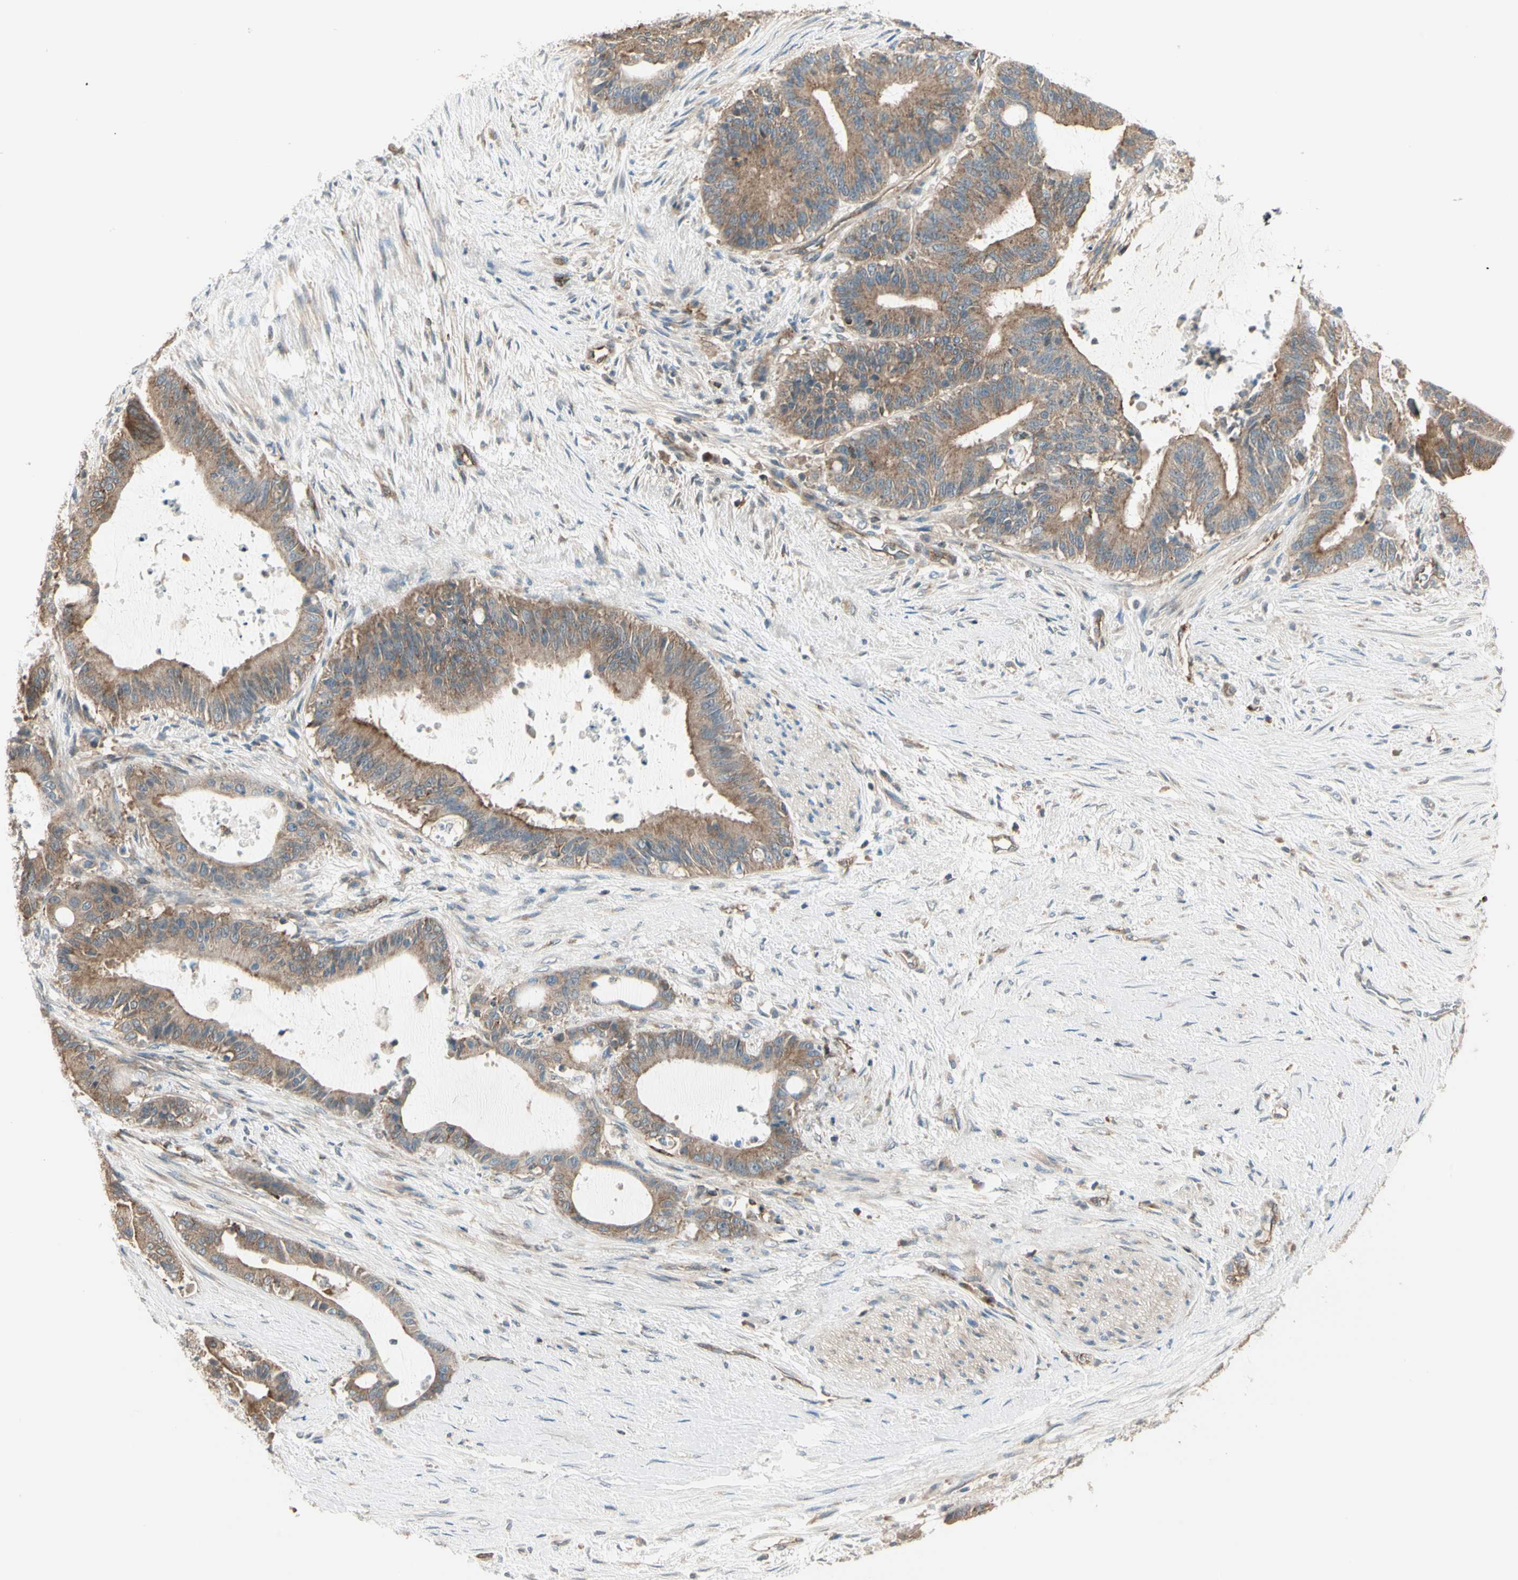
{"staining": {"intensity": "moderate", "quantity": ">75%", "location": "cytoplasmic/membranous"}, "tissue": "liver cancer", "cell_type": "Tumor cells", "image_type": "cancer", "snomed": [{"axis": "morphology", "description": "Cholangiocarcinoma"}, {"axis": "topography", "description": "Liver"}], "caption": "Liver cholangiocarcinoma stained with a brown dye shows moderate cytoplasmic/membranous positive positivity in approximately >75% of tumor cells.", "gene": "AGFG1", "patient": {"sex": "female", "age": 73}}